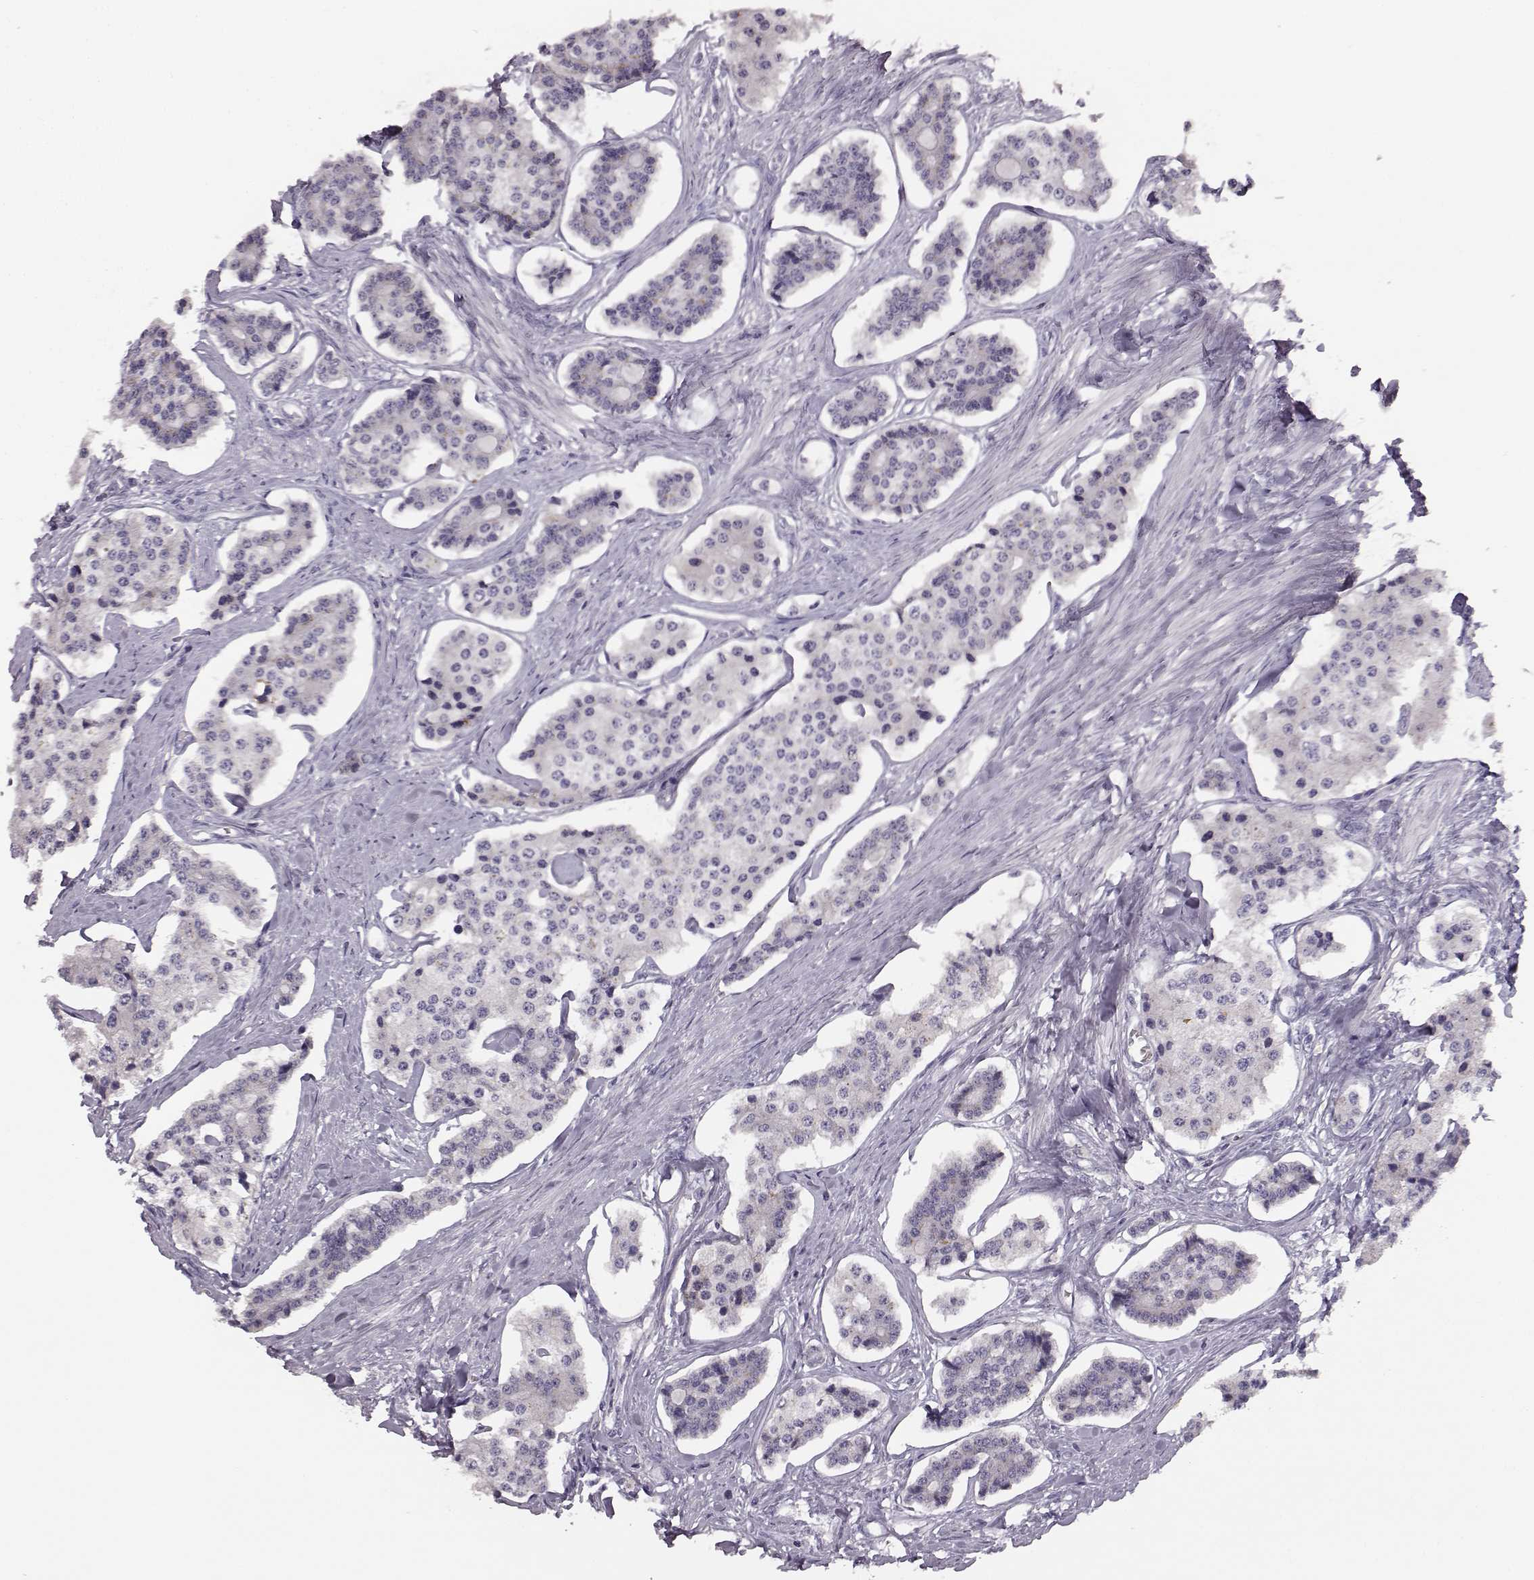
{"staining": {"intensity": "negative", "quantity": "none", "location": "none"}, "tissue": "carcinoid", "cell_type": "Tumor cells", "image_type": "cancer", "snomed": [{"axis": "morphology", "description": "Carcinoid, malignant, NOS"}, {"axis": "topography", "description": "Small intestine"}], "caption": "Micrograph shows no protein staining in tumor cells of carcinoid tissue.", "gene": "BFSP2", "patient": {"sex": "female", "age": 65}}